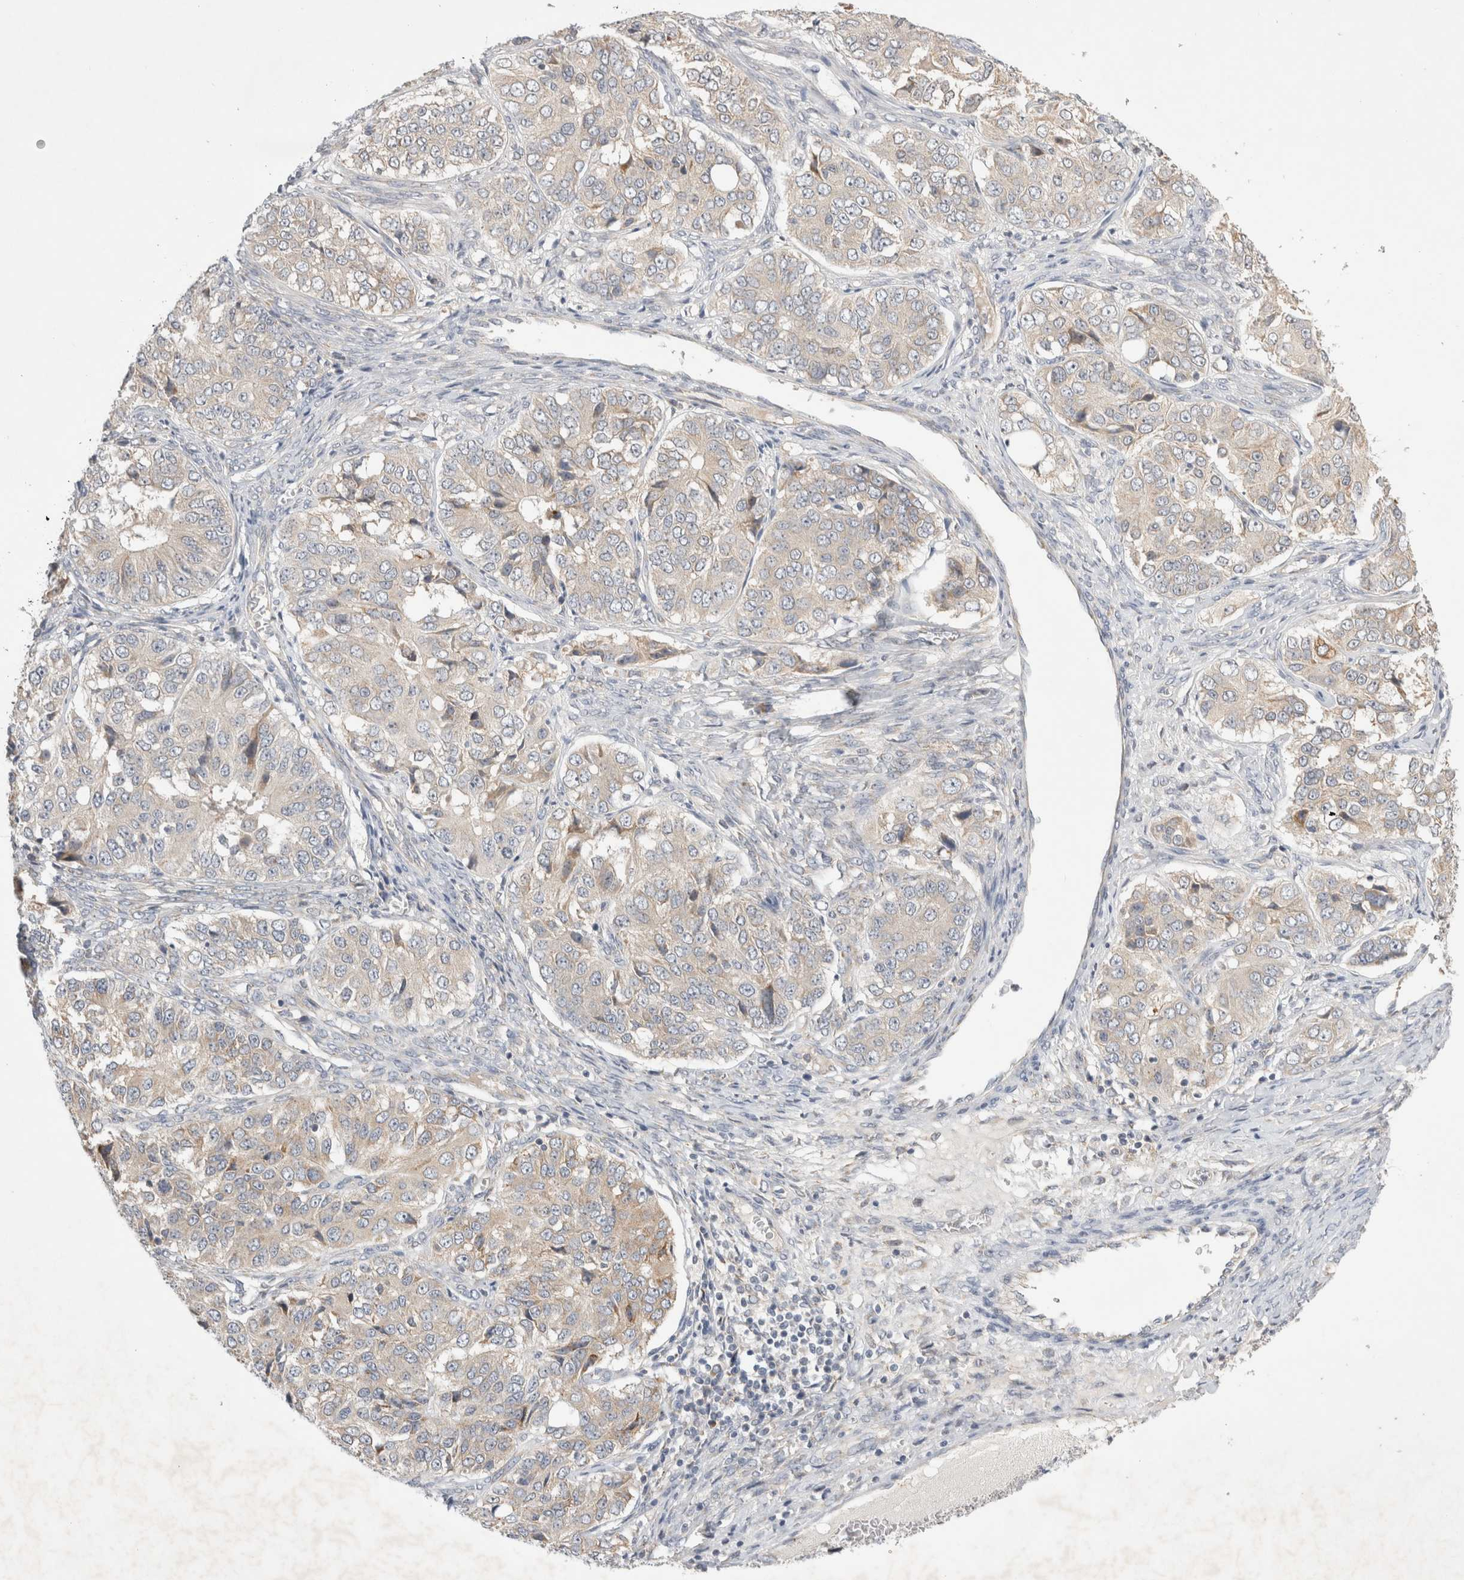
{"staining": {"intensity": "weak", "quantity": "<25%", "location": "cytoplasmic/membranous"}, "tissue": "ovarian cancer", "cell_type": "Tumor cells", "image_type": "cancer", "snomed": [{"axis": "morphology", "description": "Carcinoma, endometroid"}, {"axis": "topography", "description": "Ovary"}], "caption": "DAB immunohistochemical staining of human endometroid carcinoma (ovarian) exhibits no significant positivity in tumor cells.", "gene": "NEDD4L", "patient": {"sex": "female", "age": 51}}